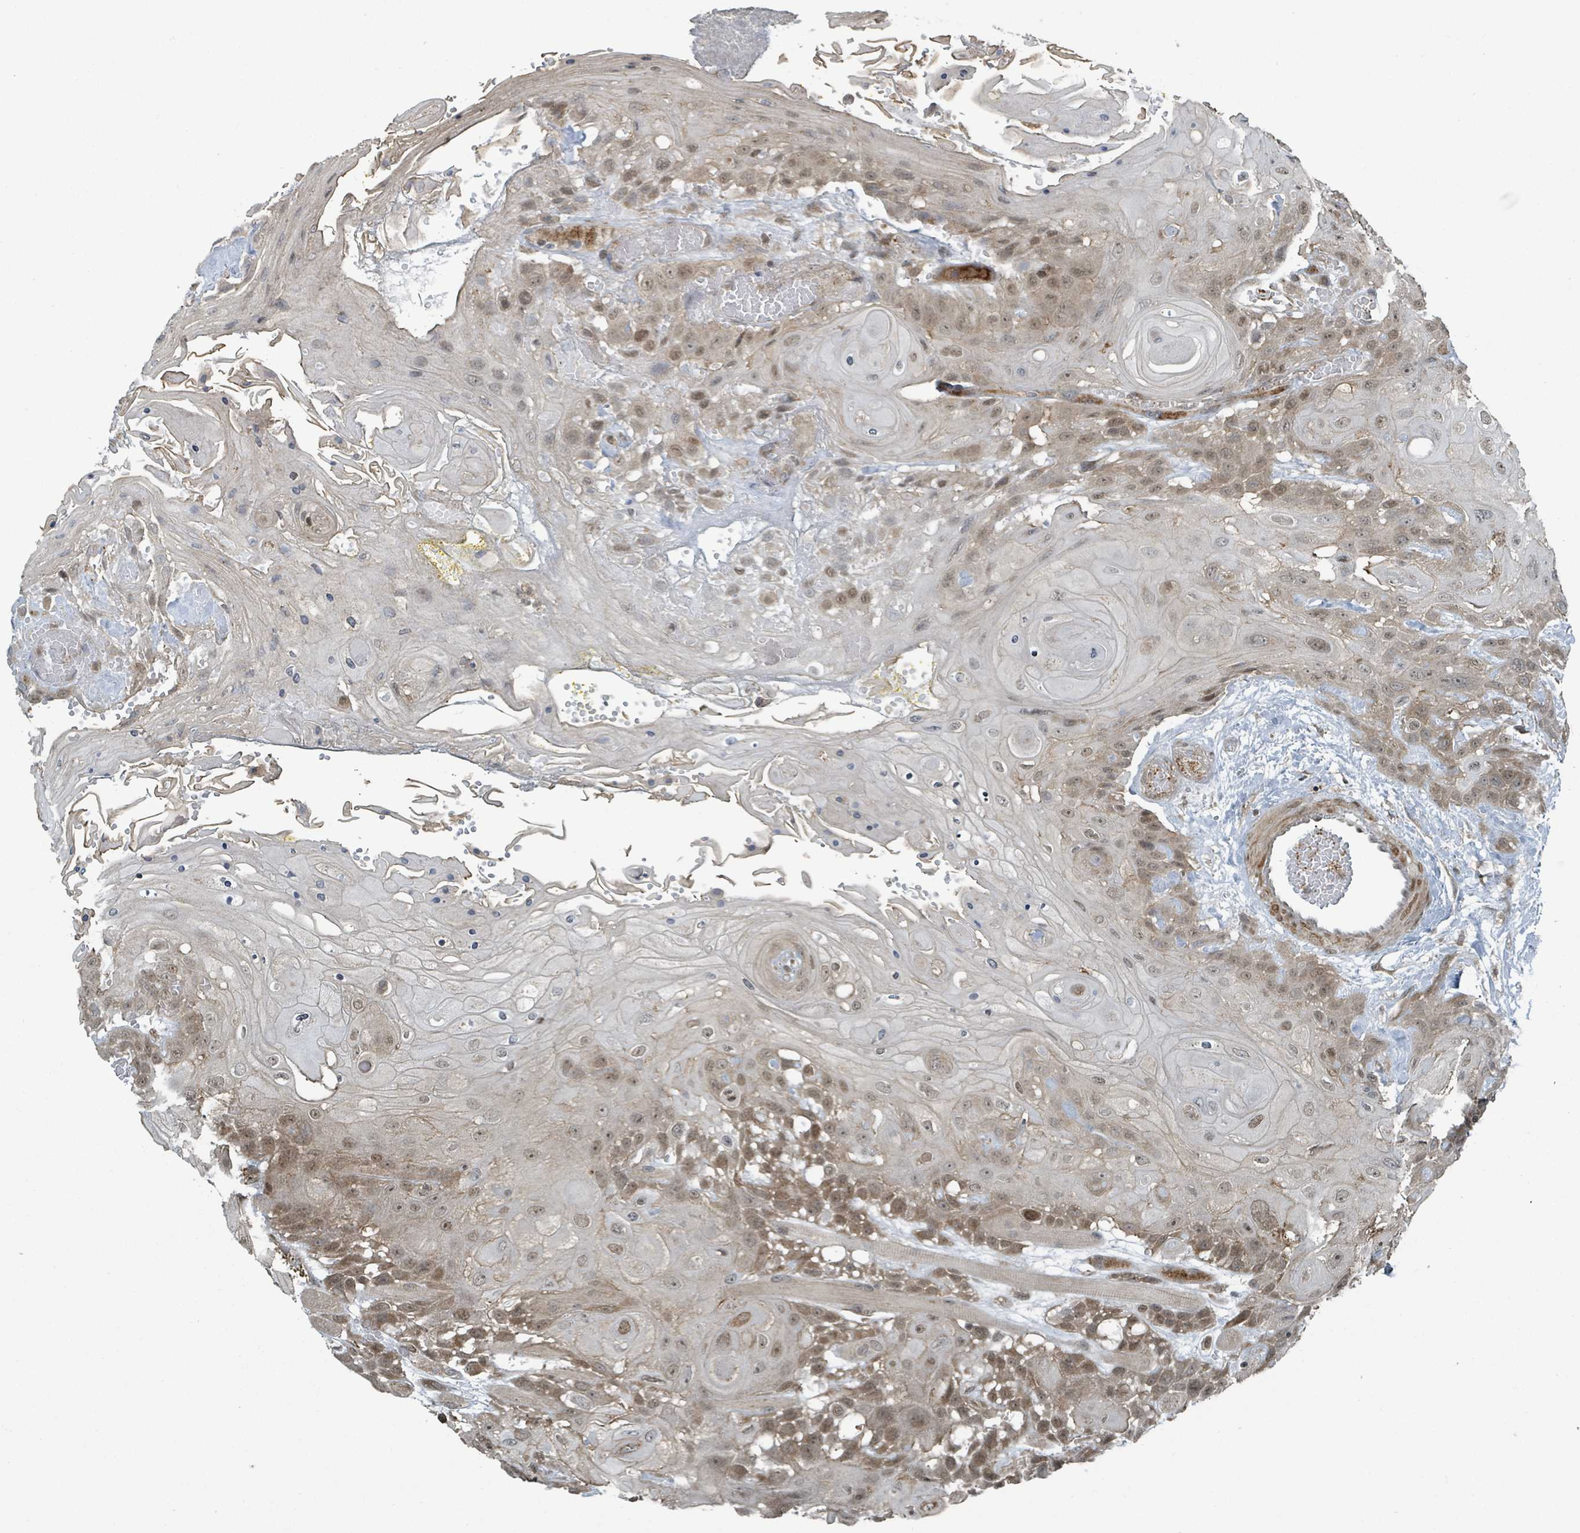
{"staining": {"intensity": "moderate", "quantity": "25%-75%", "location": "cytoplasmic/membranous,nuclear"}, "tissue": "head and neck cancer", "cell_type": "Tumor cells", "image_type": "cancer", "snomed": [{"axis": "morphology", "description": "Squamous cell carcinoma, NOS"}, {"axis": "topography", "description": "Head-Neck"}], "caption": "DAB immunohistochemical staining of head and neck cancer (squamous cell carcinoma) shows moderate cytoplasmic/membranous and nuclear protein staining in approximately 25%-75% of tumor cells.", "gene": "PHIP", "patient": {"sex": "female", "age": 43}}